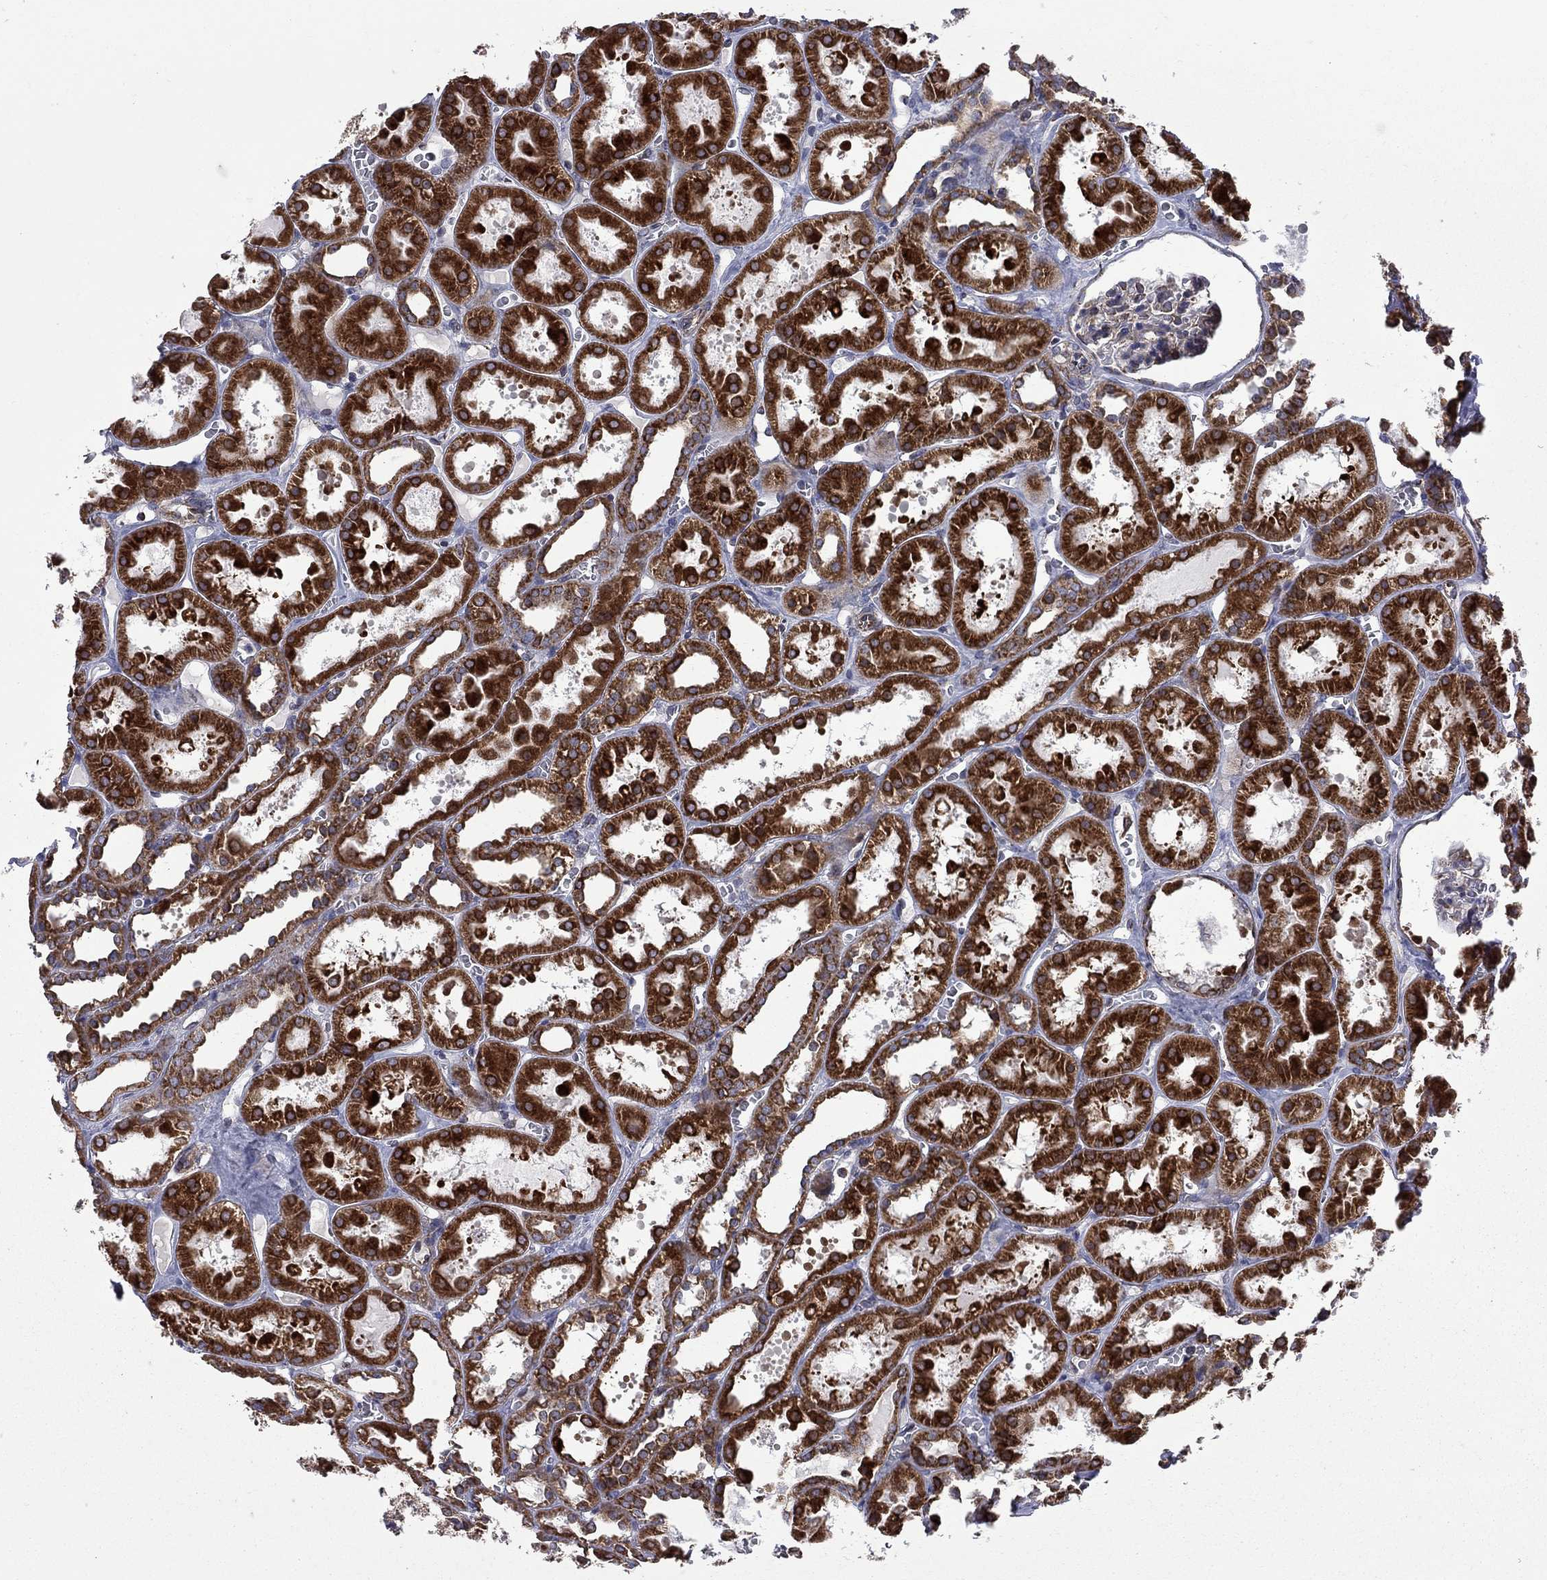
{"staining": {"intensity": "weak", "quantity": "25%-75%", "location": "cytoplasmic/membranous"}, "tissue": "kidney", "cell_type": "Cells in glomeruli", "image_type": "normal", "snomed": [{"axis": "morphology", "description": "Normal tissue, NOS"}, {"axis": "topography", "description": "Kidney"}], "caption": "Immunohistochemistry (IHC) of normal kidney reveals low levels of weak cytoplasmic/membranous positivity in about 25%-75% of cells in glomeruli.", "gene": "CLPTM1", "patient": {"sex": "female", "age": 41}}